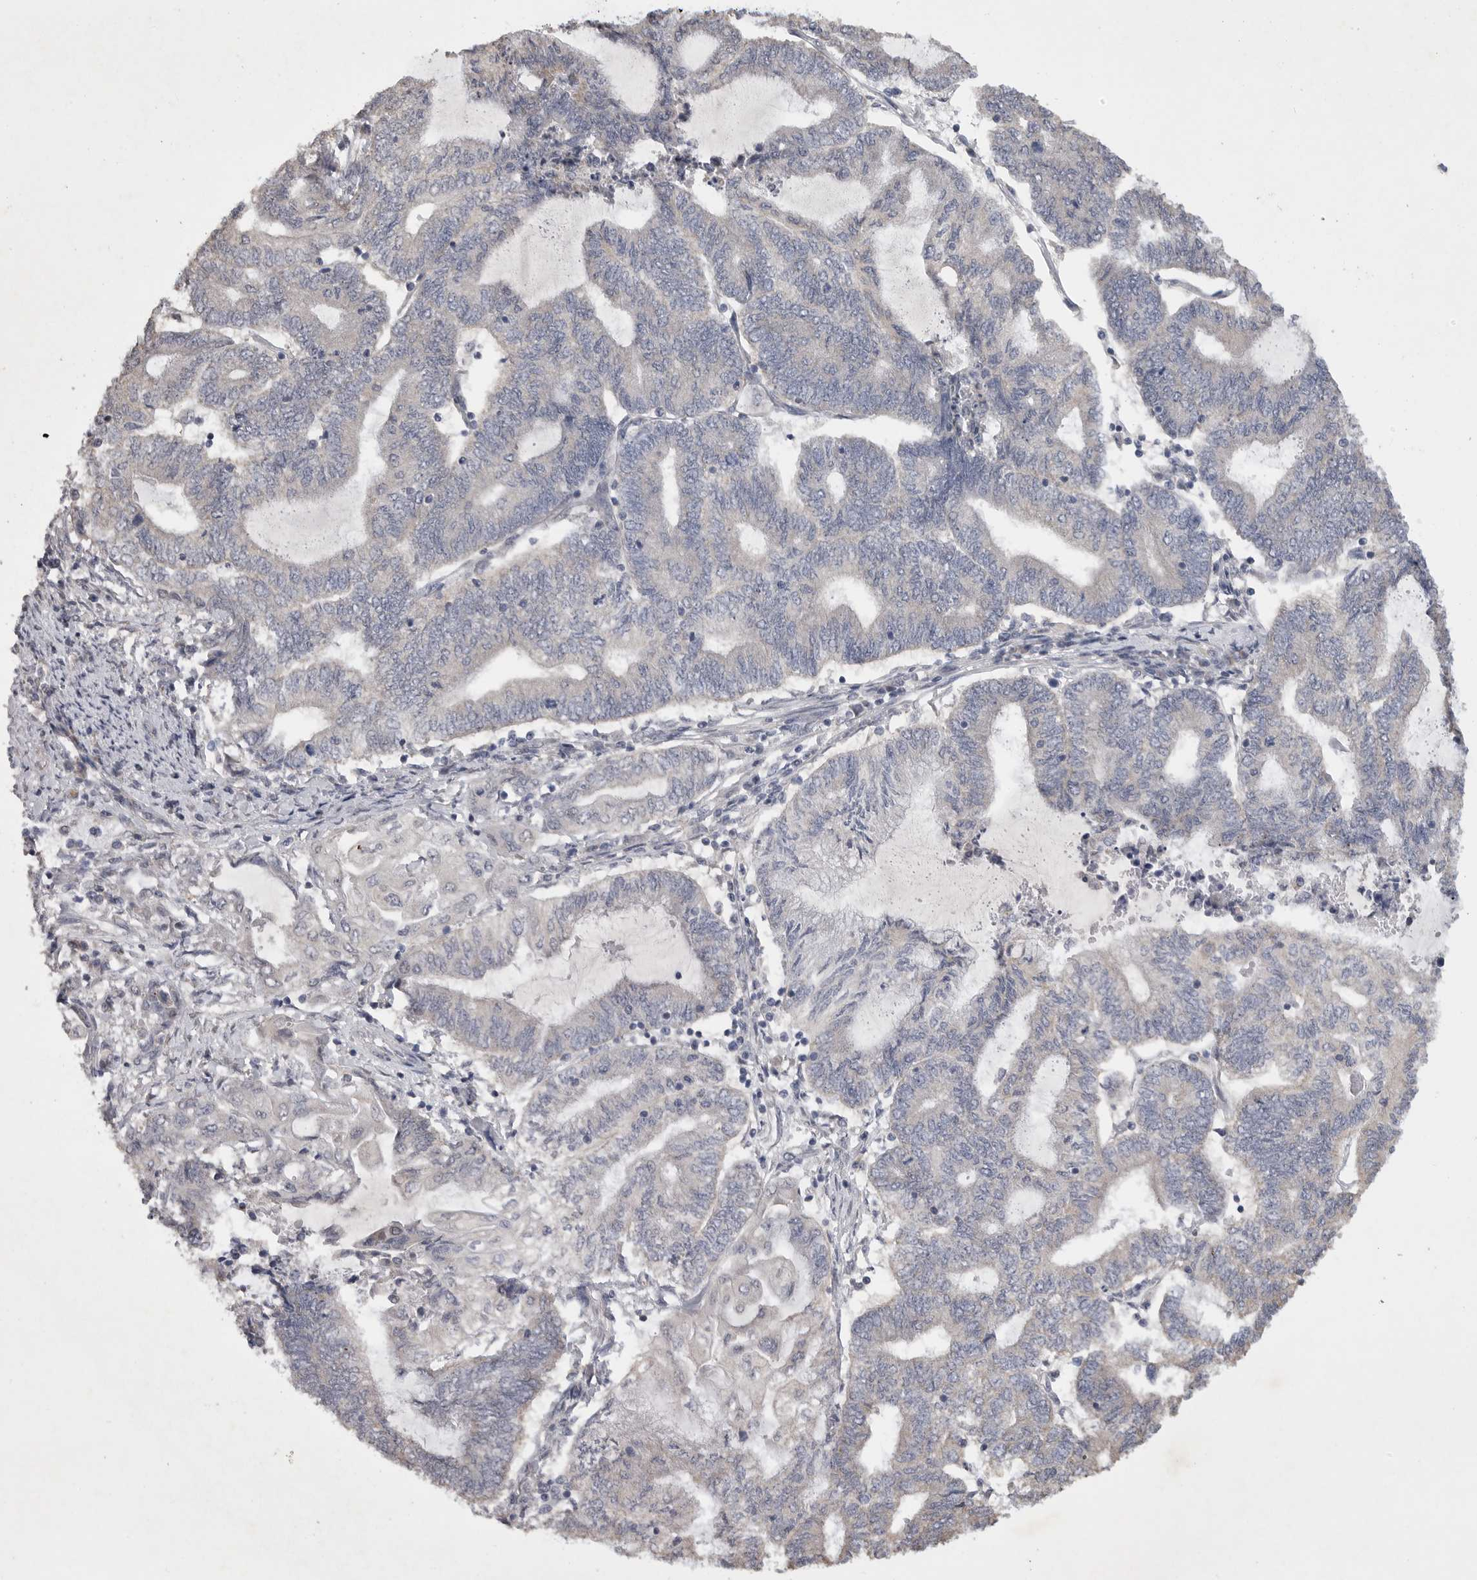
{"staining": {"intensity": "negative", "quantity": "none", "location": "none"}, "tissue": "endometrial cancer", "cell_type": "Tumor cells", "image_type": "cancer", "snomed": [{"axis": "morphology", "description": "Adenocarcinoma, NOS"}, {"axis": "topography", "description": "Uterus"}, {"axis": "topography", "description": "Endometrium"}], "caption": "IHC of endometrial adenocarcinoma exhibits no expression in tumor cells.", "gene": "EDEM3", "patient": {"sex": "female", "age": 70}}